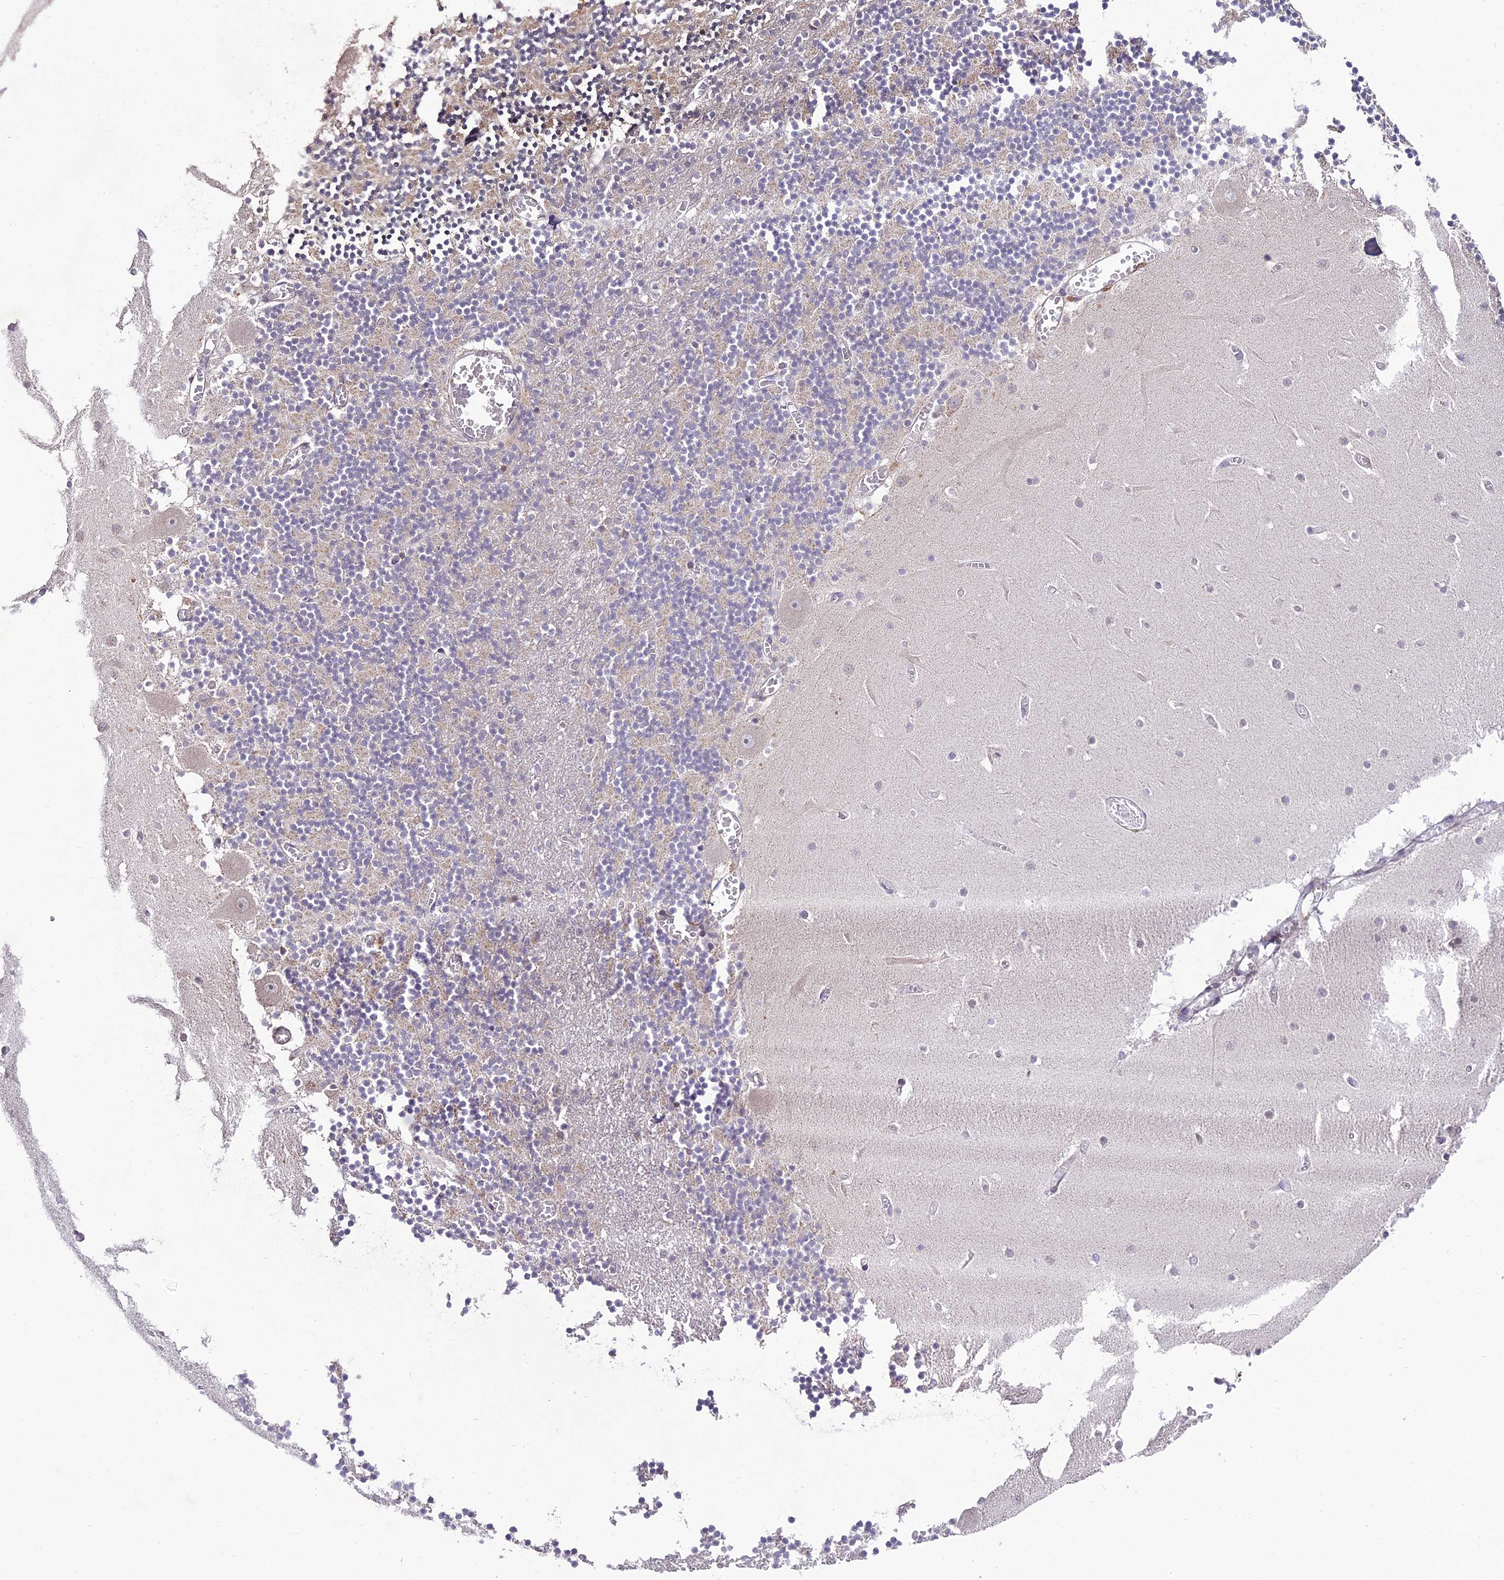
{"staining": {"intensity": "weak", "quantity": "25%-75%", "location": "cytoplasmic/membranous"}, "tissue": "cerebellum", "cell_type": "Cells in granular layer", "image_type": "normal", "snomed": [{"axis": "morphology", "description": "Normal tissue, NOS"}, {"axis": "topography", "description": "Cerebellum"}], "caption": "DAB (3,3'-diaminobenzidine) immunohistochemical staining of unremarkable human cerebellum exhibits weak cytoplasmic/membranous protein expression in approximately 25%-75% of cells in granular layer.", "gene": "ERG28", "patient": {"sex": "female", "age": 28}}